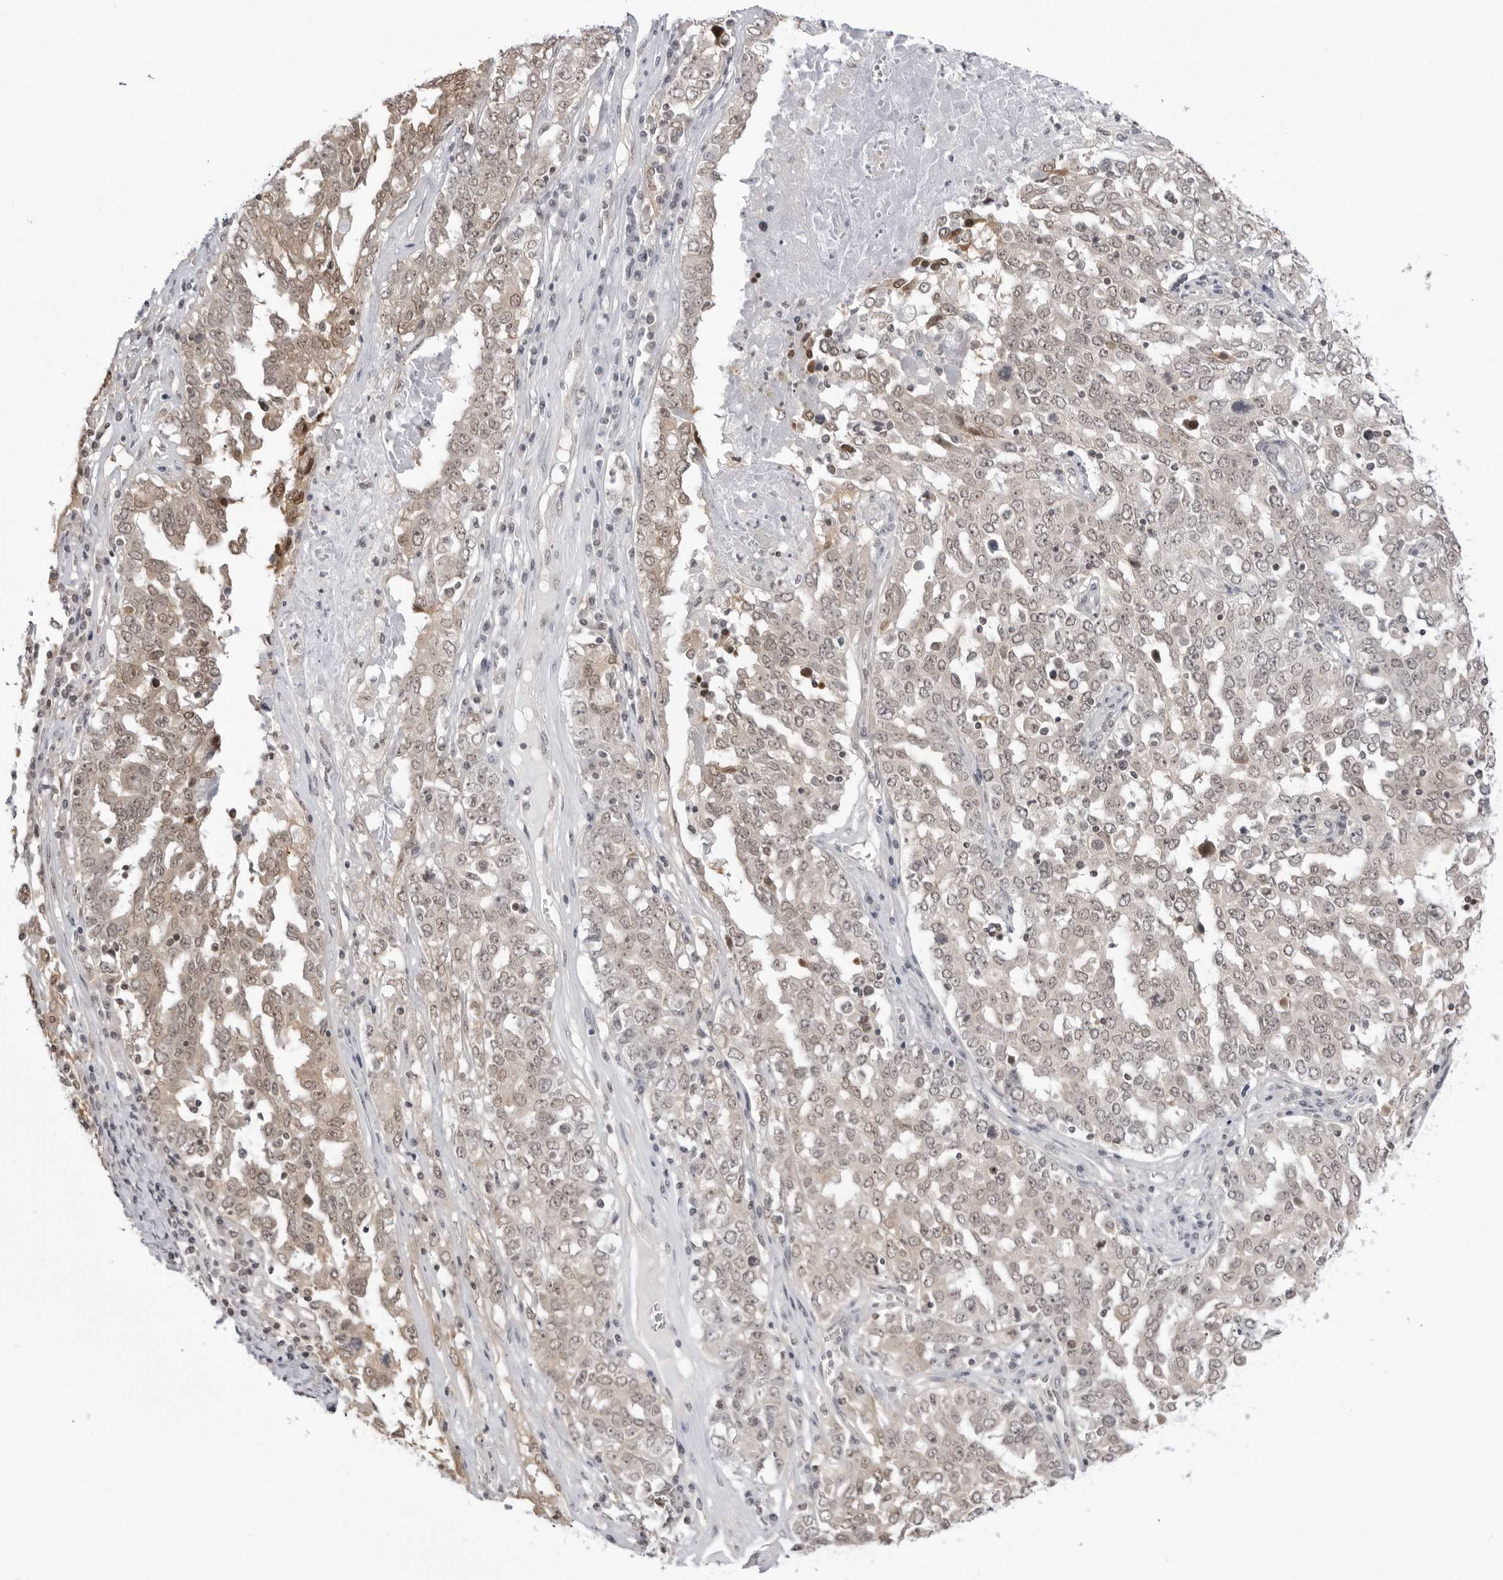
{"staining": {"intensity": "weak", "quantity": ">75%", "location": "cytoplasmic/membranous,nuclear"}, "tissue": "ovarian cancer", "cell_type": "Tumor cells", "image_type": "cancer", "snomed": [{"axis": "morphology", "description": "Carcinoma, endometroid"}, {"axis": "topography", "description": "Ovary"}], "caption": "An immunohistochemistry histopathology image of neoplastic tissue is shown. Protein staining in brown highlights weak cytoplasmic/membranous and nuclear positivity in ovarian cancer (endometroid carcinoma) within tumor cells.", "gene": "YWHAG", "patient": {"sex": "female", "age": 62}}